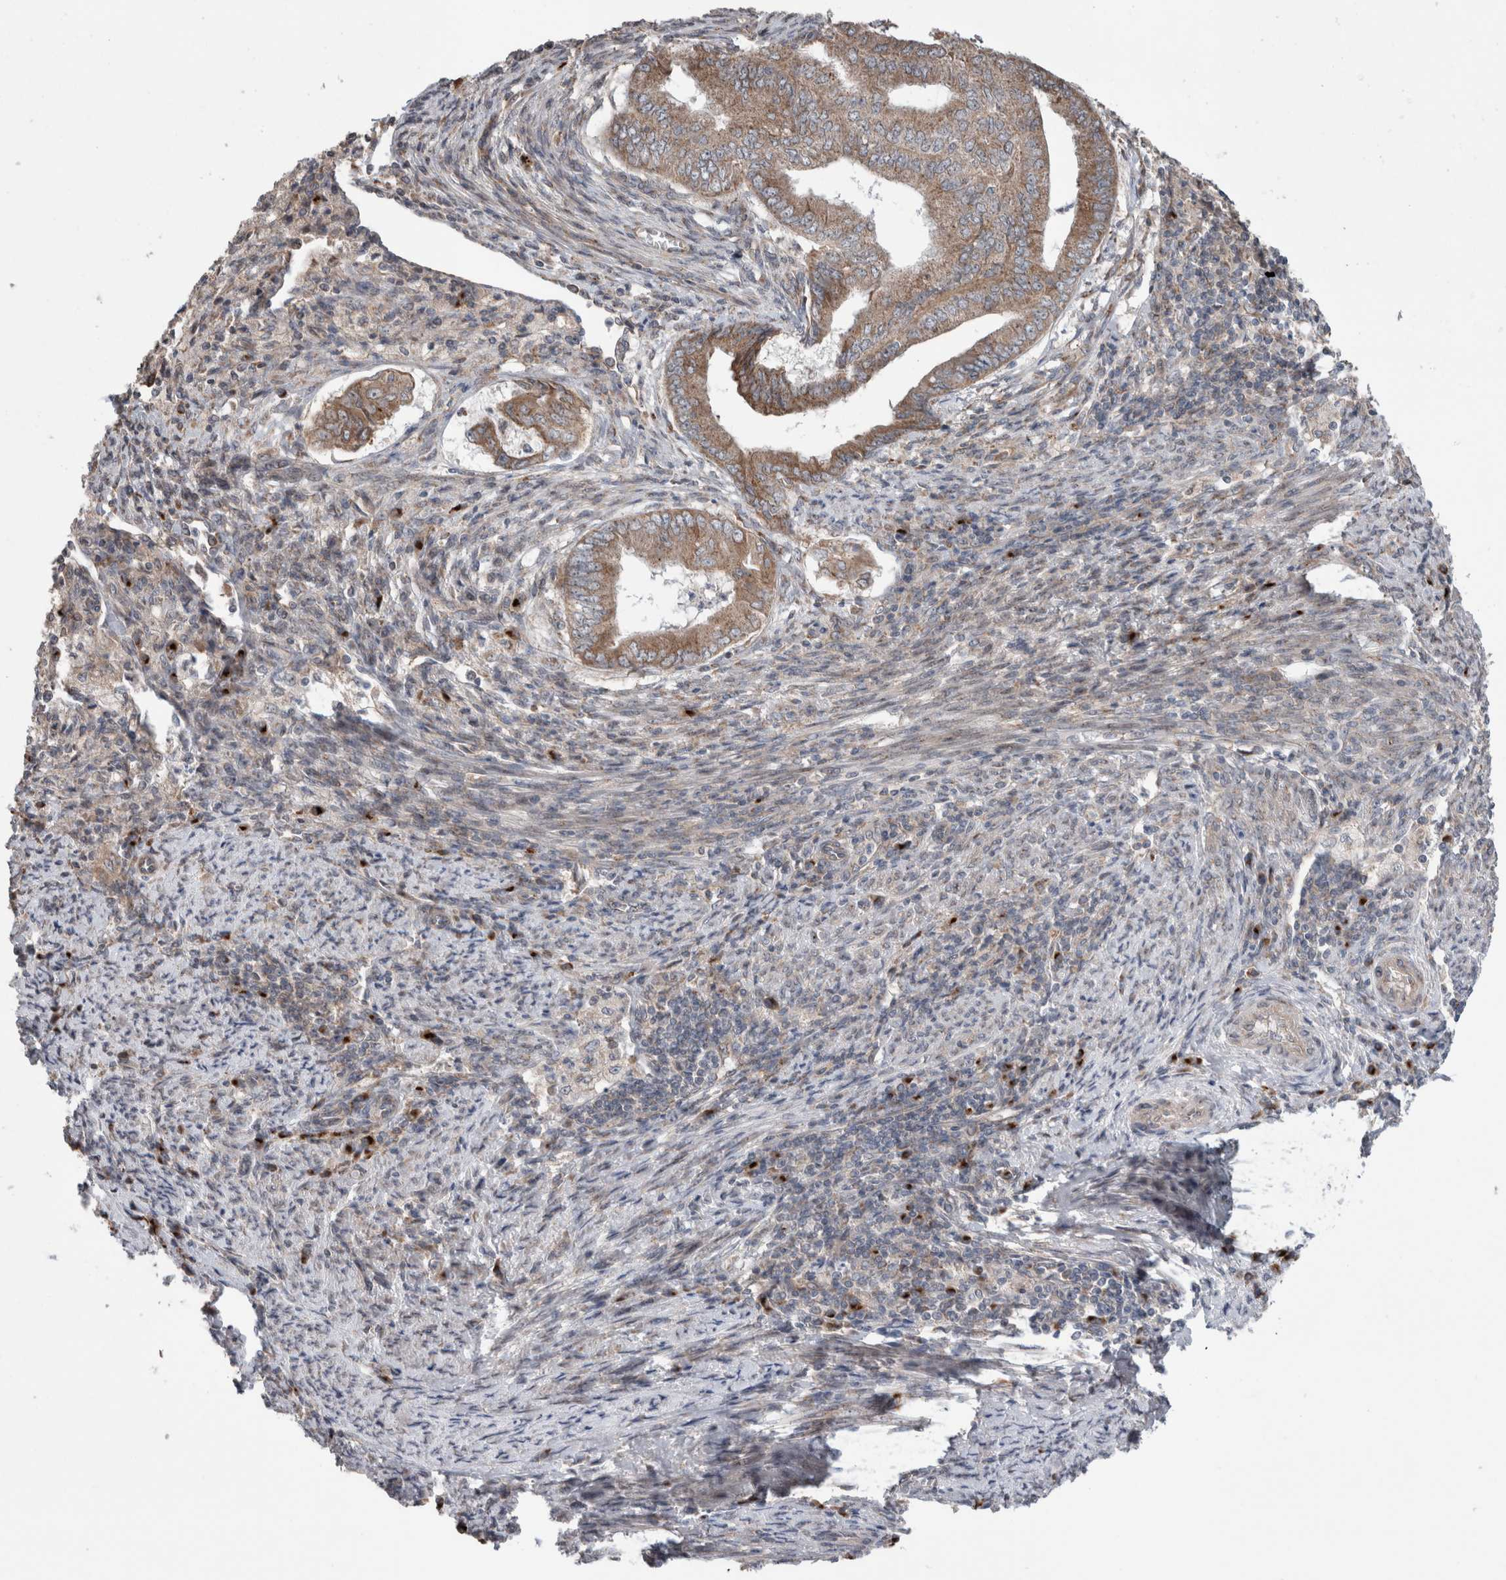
{"staining": {"intensity": "moderate", "quantity": ">75%", "location": "cytoplasmic/membranous"}, "tissue": "endometrial cancer", "cell_type": "Tumor cells", "image_type": "cancer", "snomed": [{"axis": "morphology", "description": "Polyp, NOS"}, {"axis": "morphology", "description": "Adenocarcinoma, NOS"}, {"axis": "morphology", "description": "Adenoma, NOS"}, {"axis": "topography", "description": "Endometrium"}], "caption": "This histopathology image demonstrates polyp (endometrial) stained with immunohistochemistry to label a protein in brown. The cytoplasmic/membranous of tumor cells show moderate positivity for the protein. Nuclei are counter-stained blue.", "gene": "TRIM5", "patient": {"sex": "female", "age": 79}}